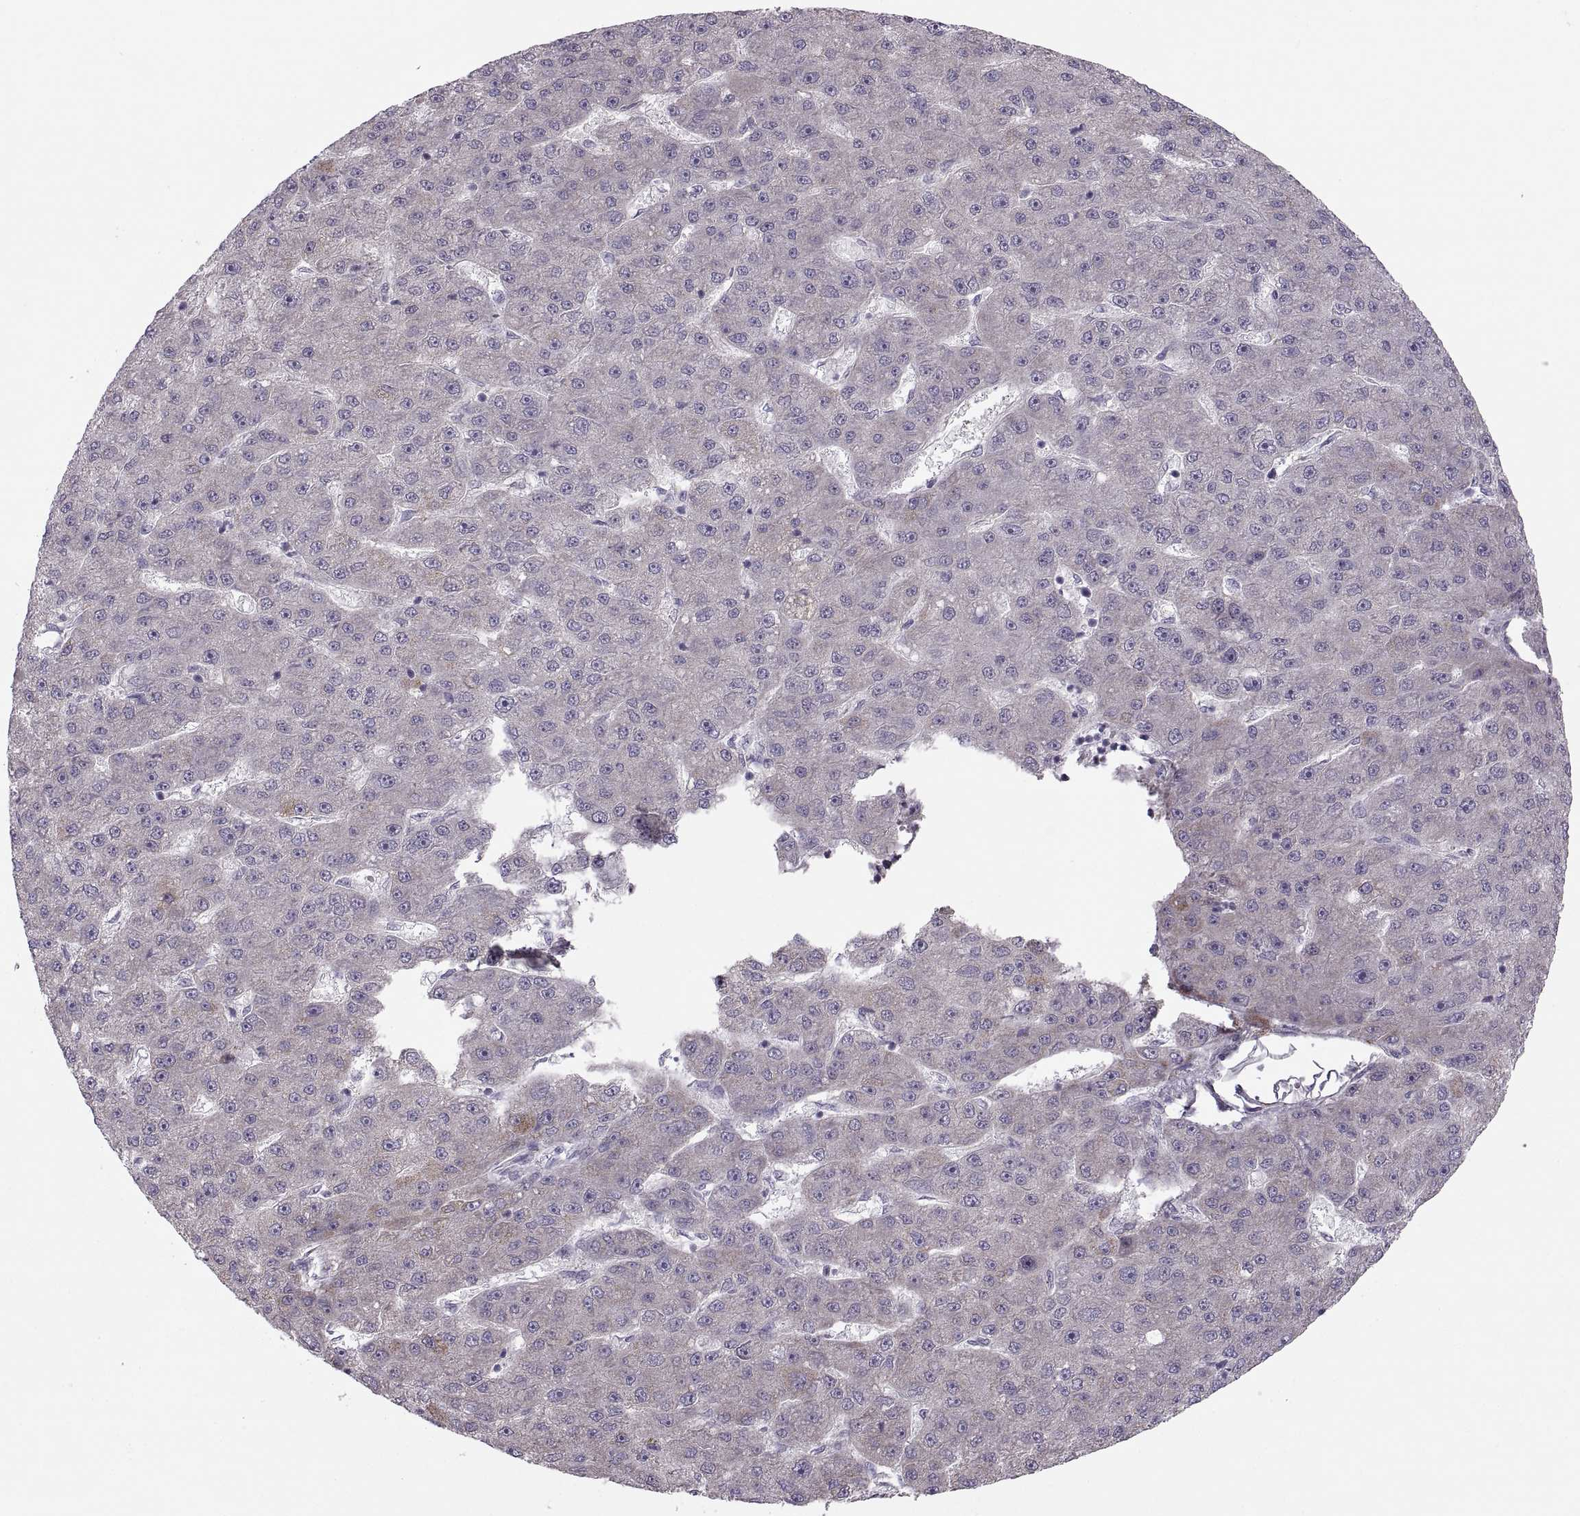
{"staining": {"intensity": "moderate", "quantity": "<25%", "location": "cytoplasmic/membranous"}, "tissue": "liver cancer", "cell_type": "Tumor cells", "image_type": "cancer", "snomed": [{"axis": "morphology", "description": "Carcinoma, Hepatocellular, NOS"}, {"axis": "topography", "description": "Liver"}], "caption": "Protein staining of liver cancer (hepatocellular carcinoma) tissue reveals moderate cytoplasmic/membranous expression in approximately <25% of tumor cells.", "gene": "PIERCE1", "patient": {"sex": "male", "age": 67}}